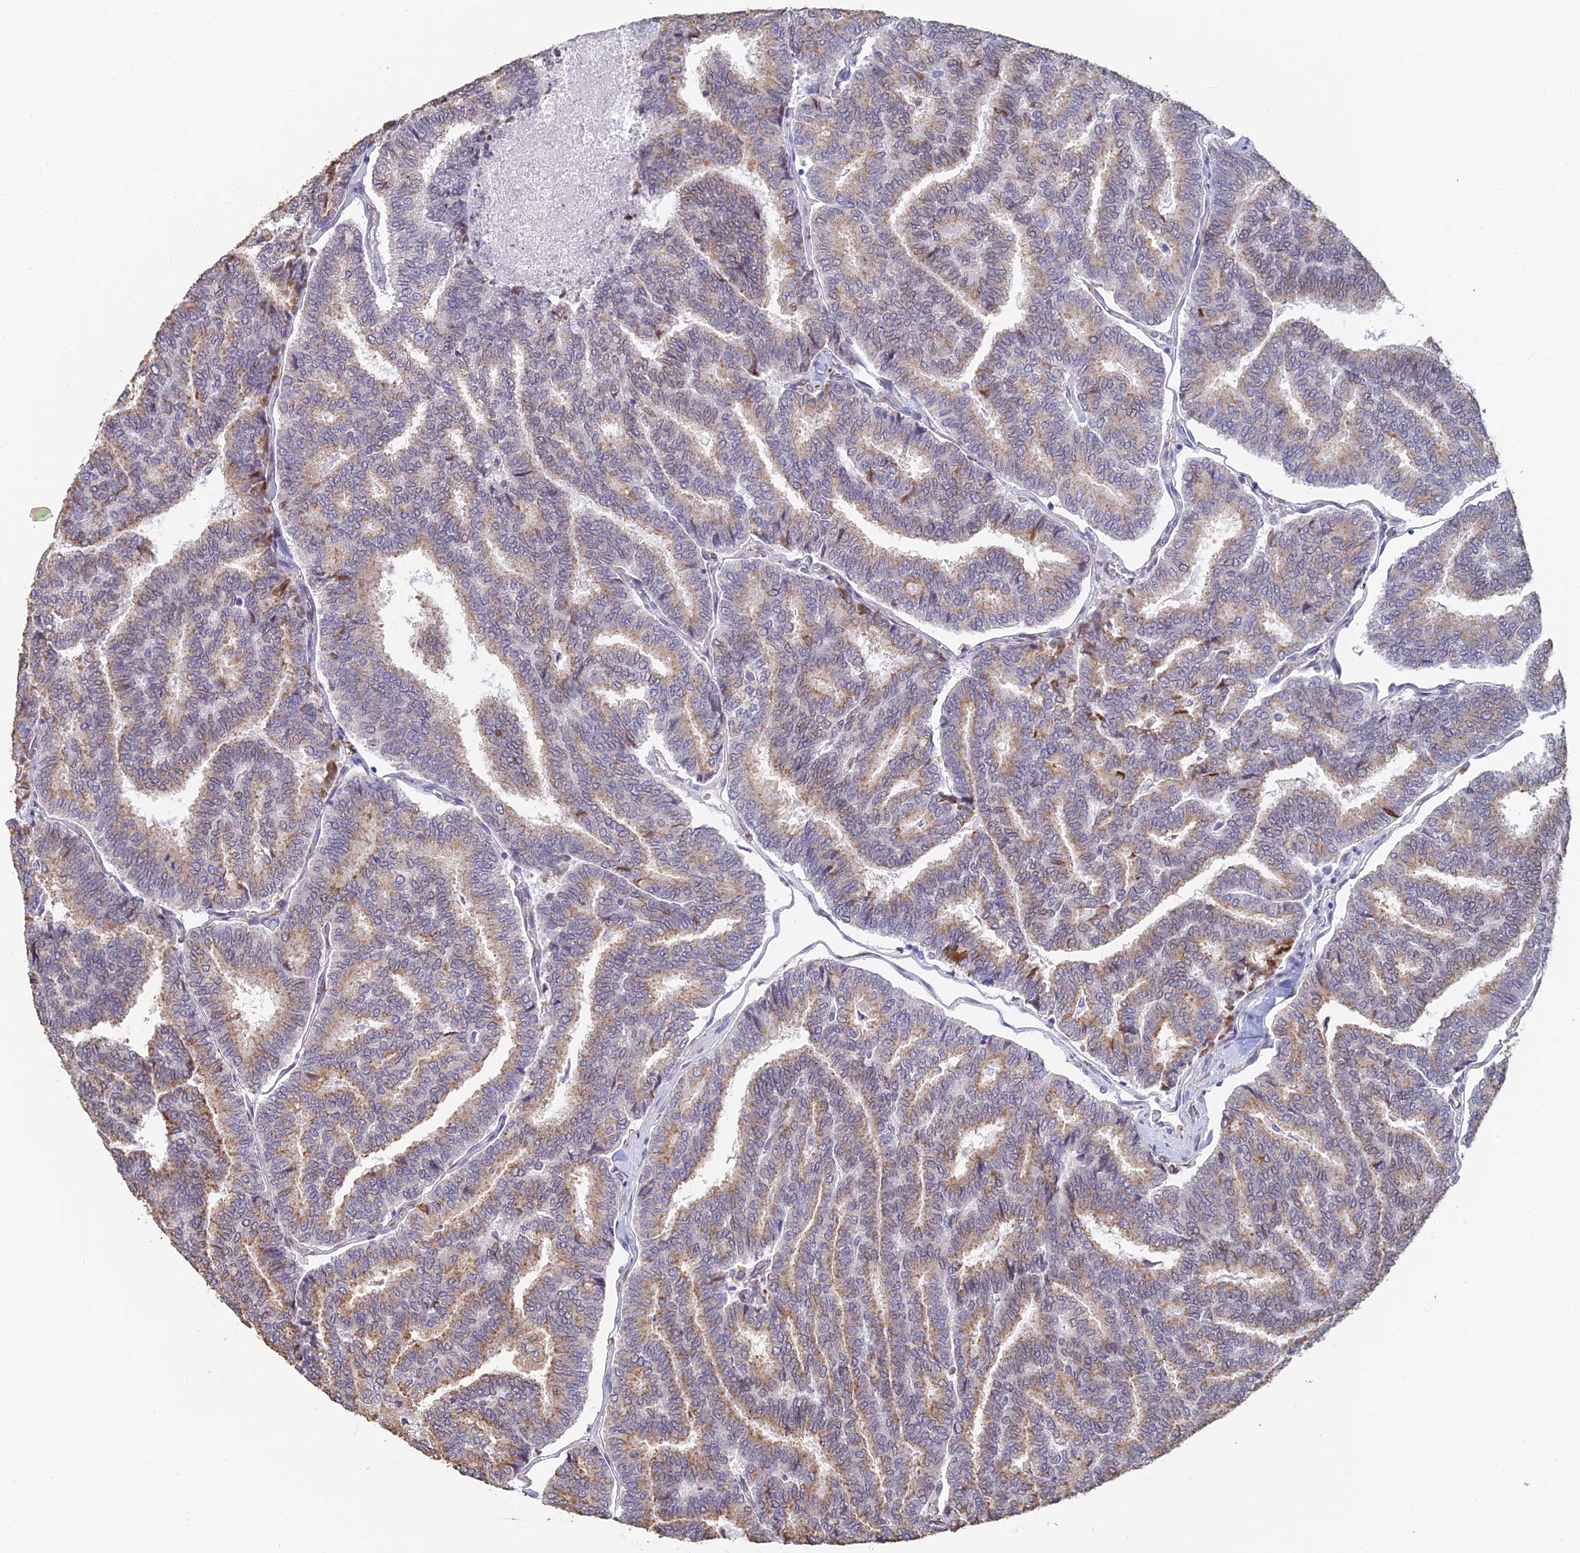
{"staining": {"intensity": "moderate", "quantity": "25%-75%", "location": "cytoplasmic/membranous"}, "tissue": "thyroid cancer", "cell_type": "Tumor cells", "image_type": "cancer", "snomed": [{"axis": "morphology", "description": "Papillary adenocarcinoma, NOS"}, {"axis": "topography", "description": "Thyroid gland"}], "caption": "There is medium levels of moderate cytoplasmic/membranous staining in tumor cells of thyroid cancer, as demonstrated by immunohistochemical staining (brown color).", "gene": "ALDH1L2", "patient": {"sex": "female", "age": 35}}